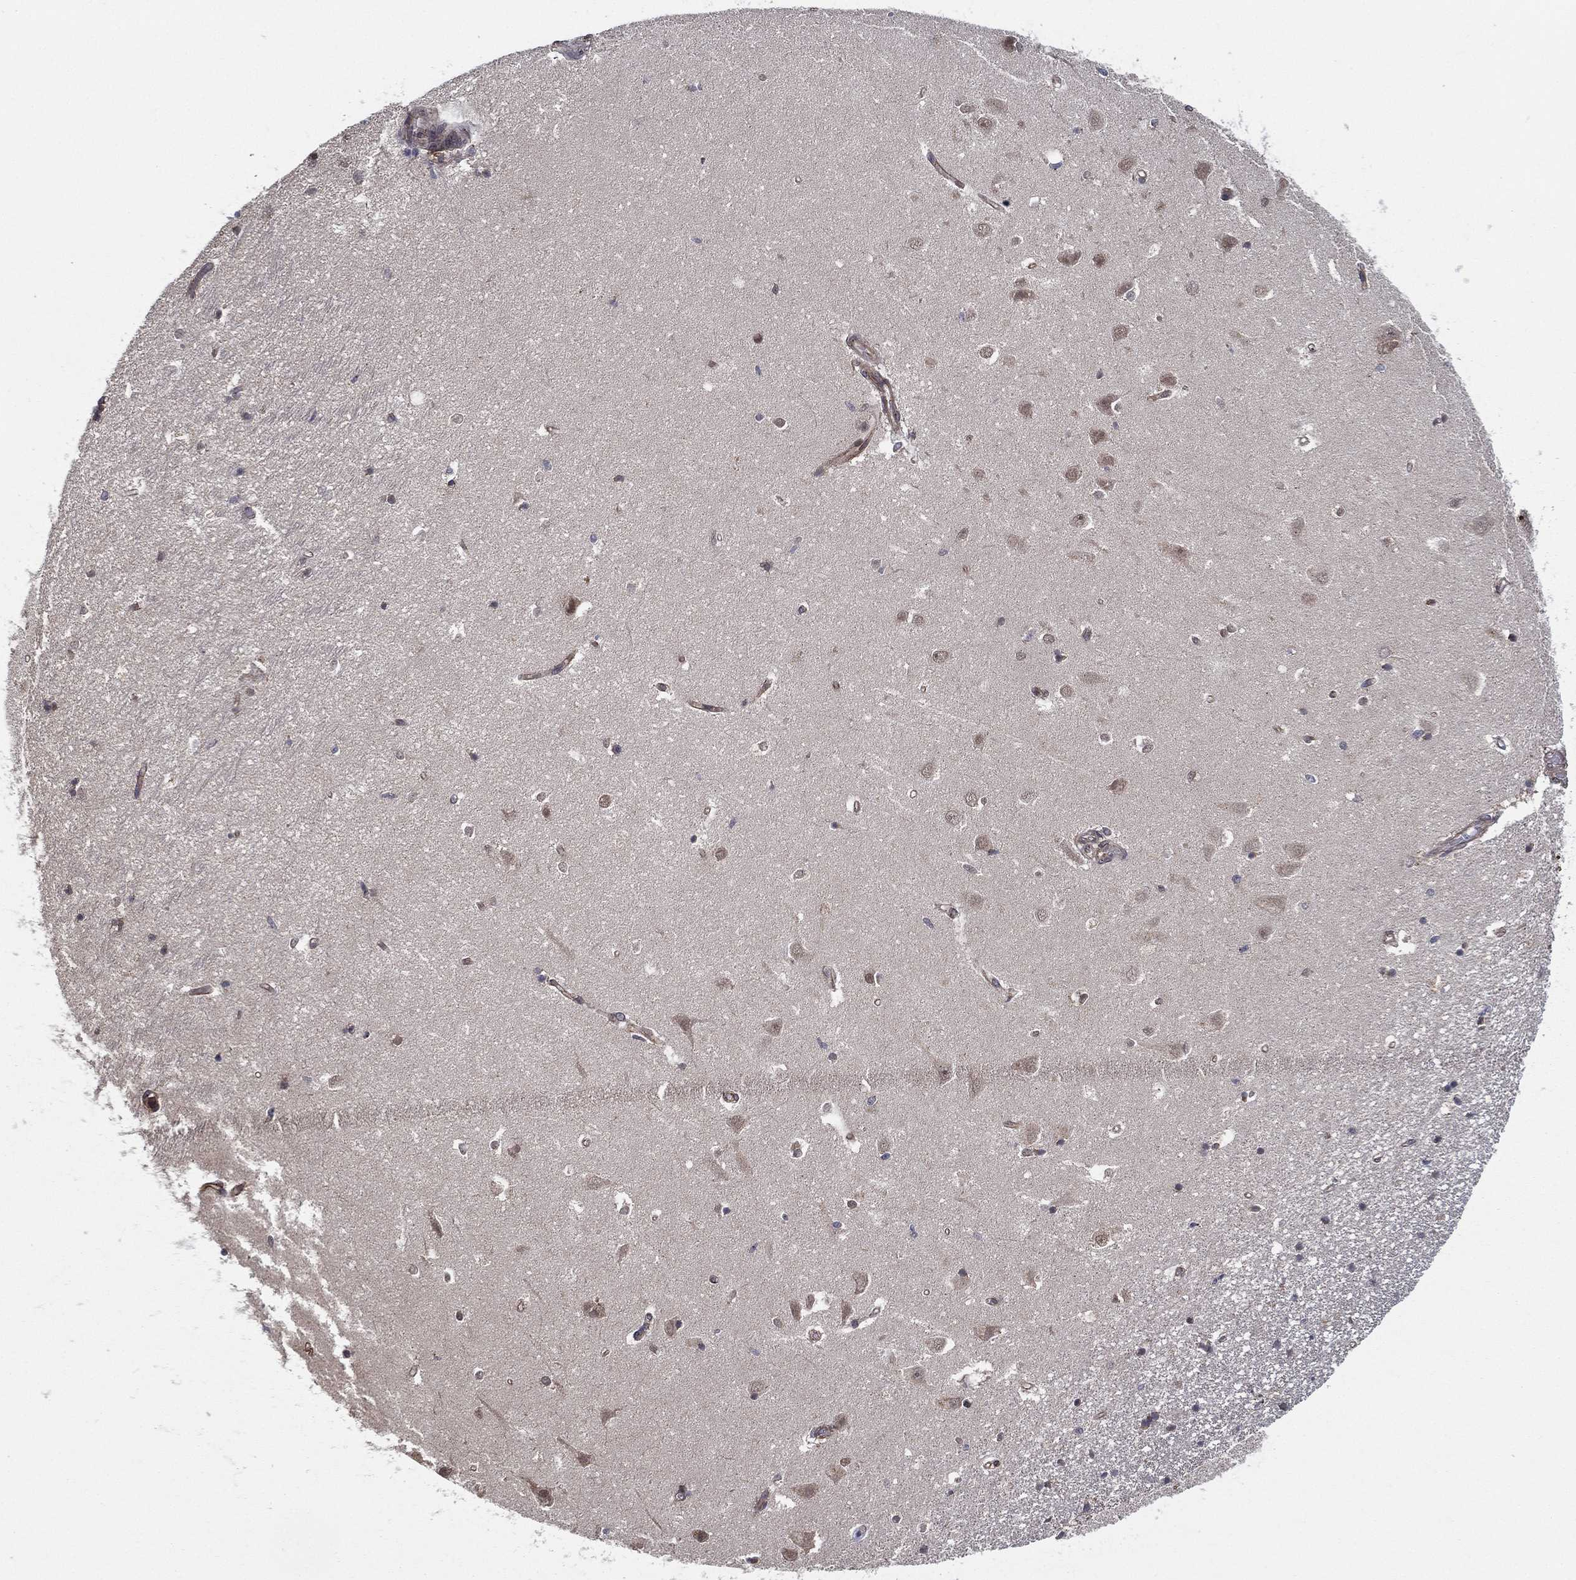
{"staining": {"intensity": "negative", "quantity": "none", "location": "none"}, "tissue": "hippocampus", "cell_type": "Glial cells", "image_type": "normal", "snomed": [{"axis": "morphology", "description": "Normal tissue, NOS"}, {"axis": "topography", "description": "Hippocampus"}], "caption": "A high-resolution photomicrograph shows immunohistochemistry (IHC) staining of normal hippocampus, which reveals no significant staining in glial cells.", "gene": "UACA", "patient": {"sex": "female", "age": 64}}